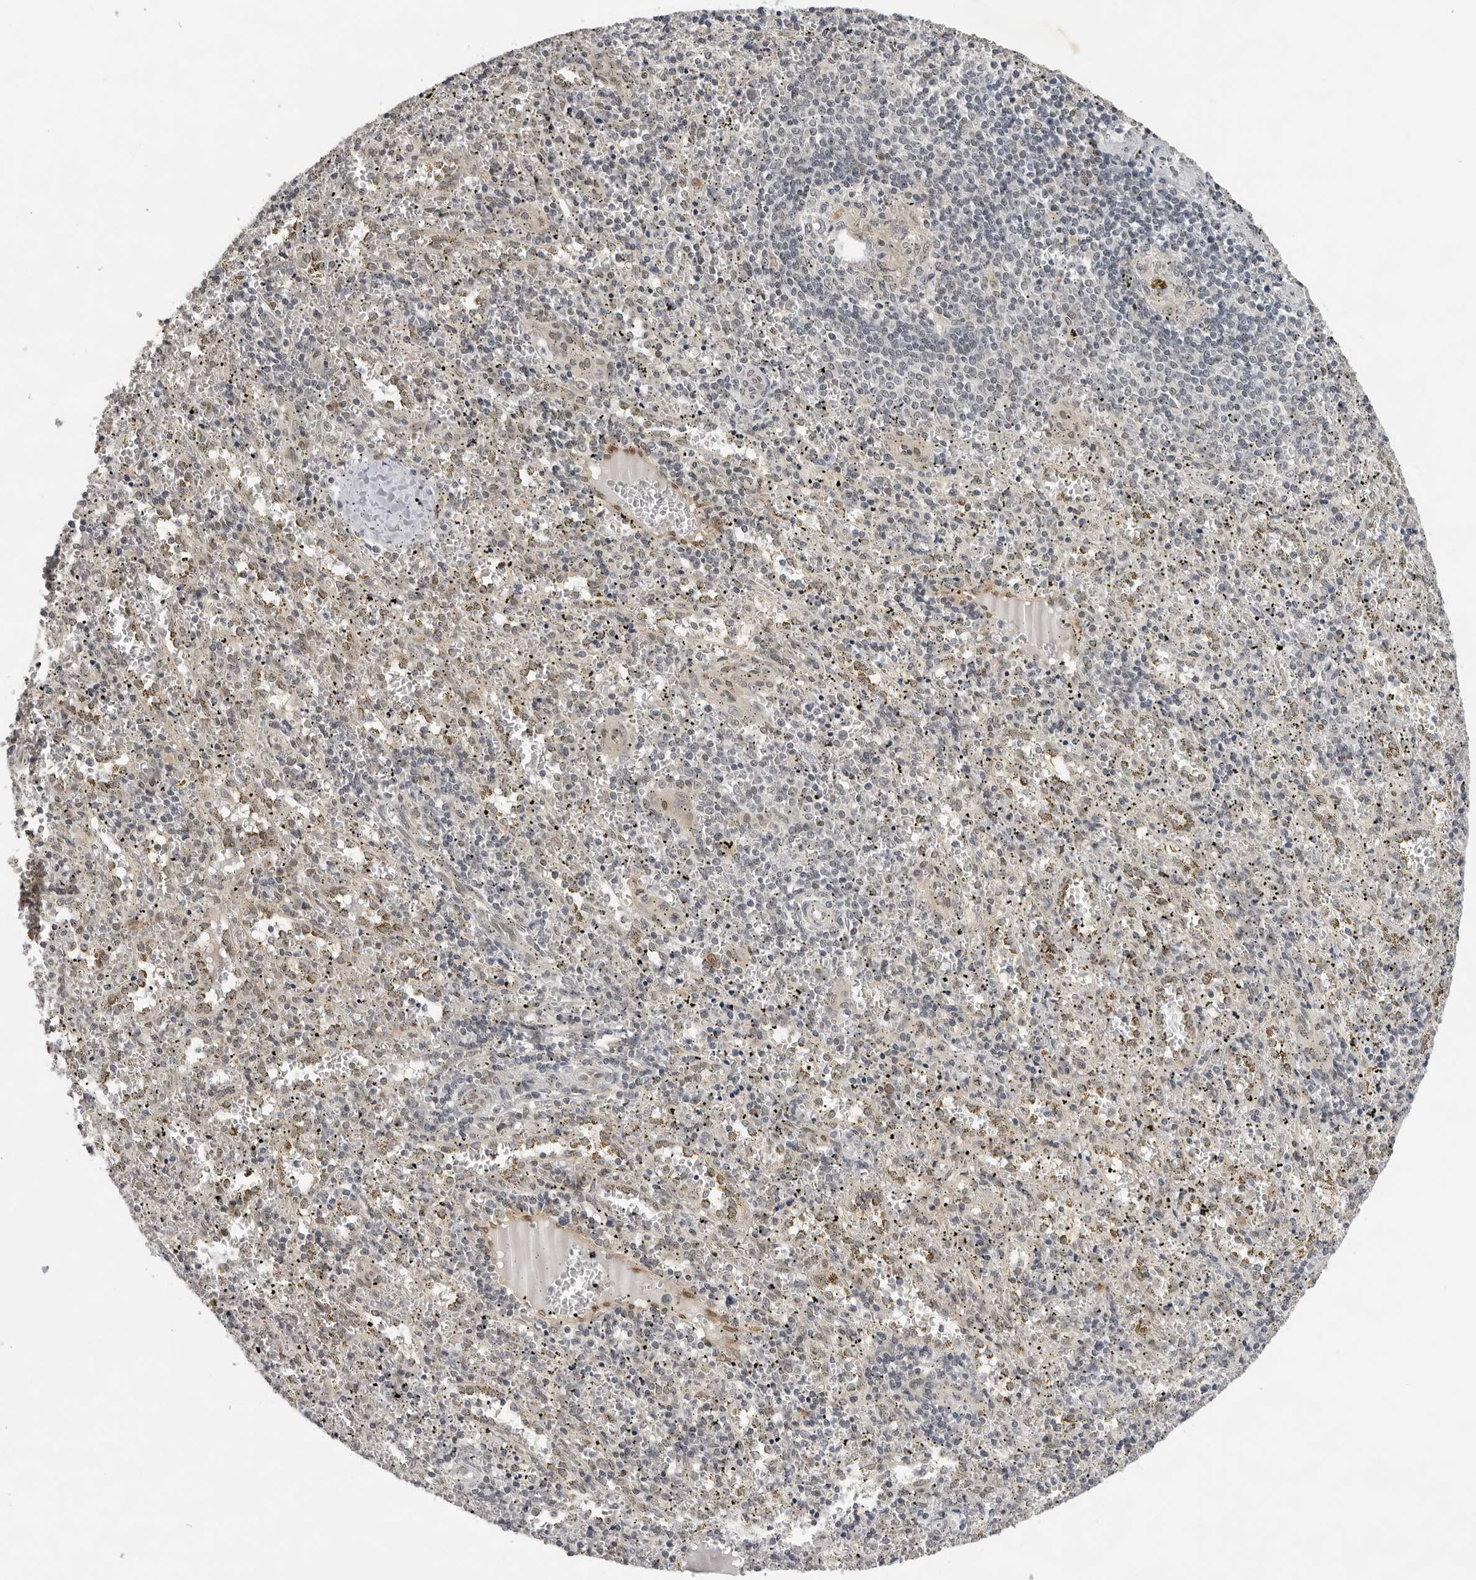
{"staining": {"intensity": "negative", "quantity": "none", "location": "none"}, "tissue": "spleen", "cell_type": "Cells in red pulp", "image_type": "normal", "snomed": [{"axis": "morphology", "description": "Normal tissue, NOS"}, {"axis": "topography", "description": "Spleen"}], "caption": "This is an immunohistochemistry (IHC) image of benign human spleen. There is no staining in cells in red pulp.", "gene": "CASP7", "patient": {"sex": "male", "age": 11}}